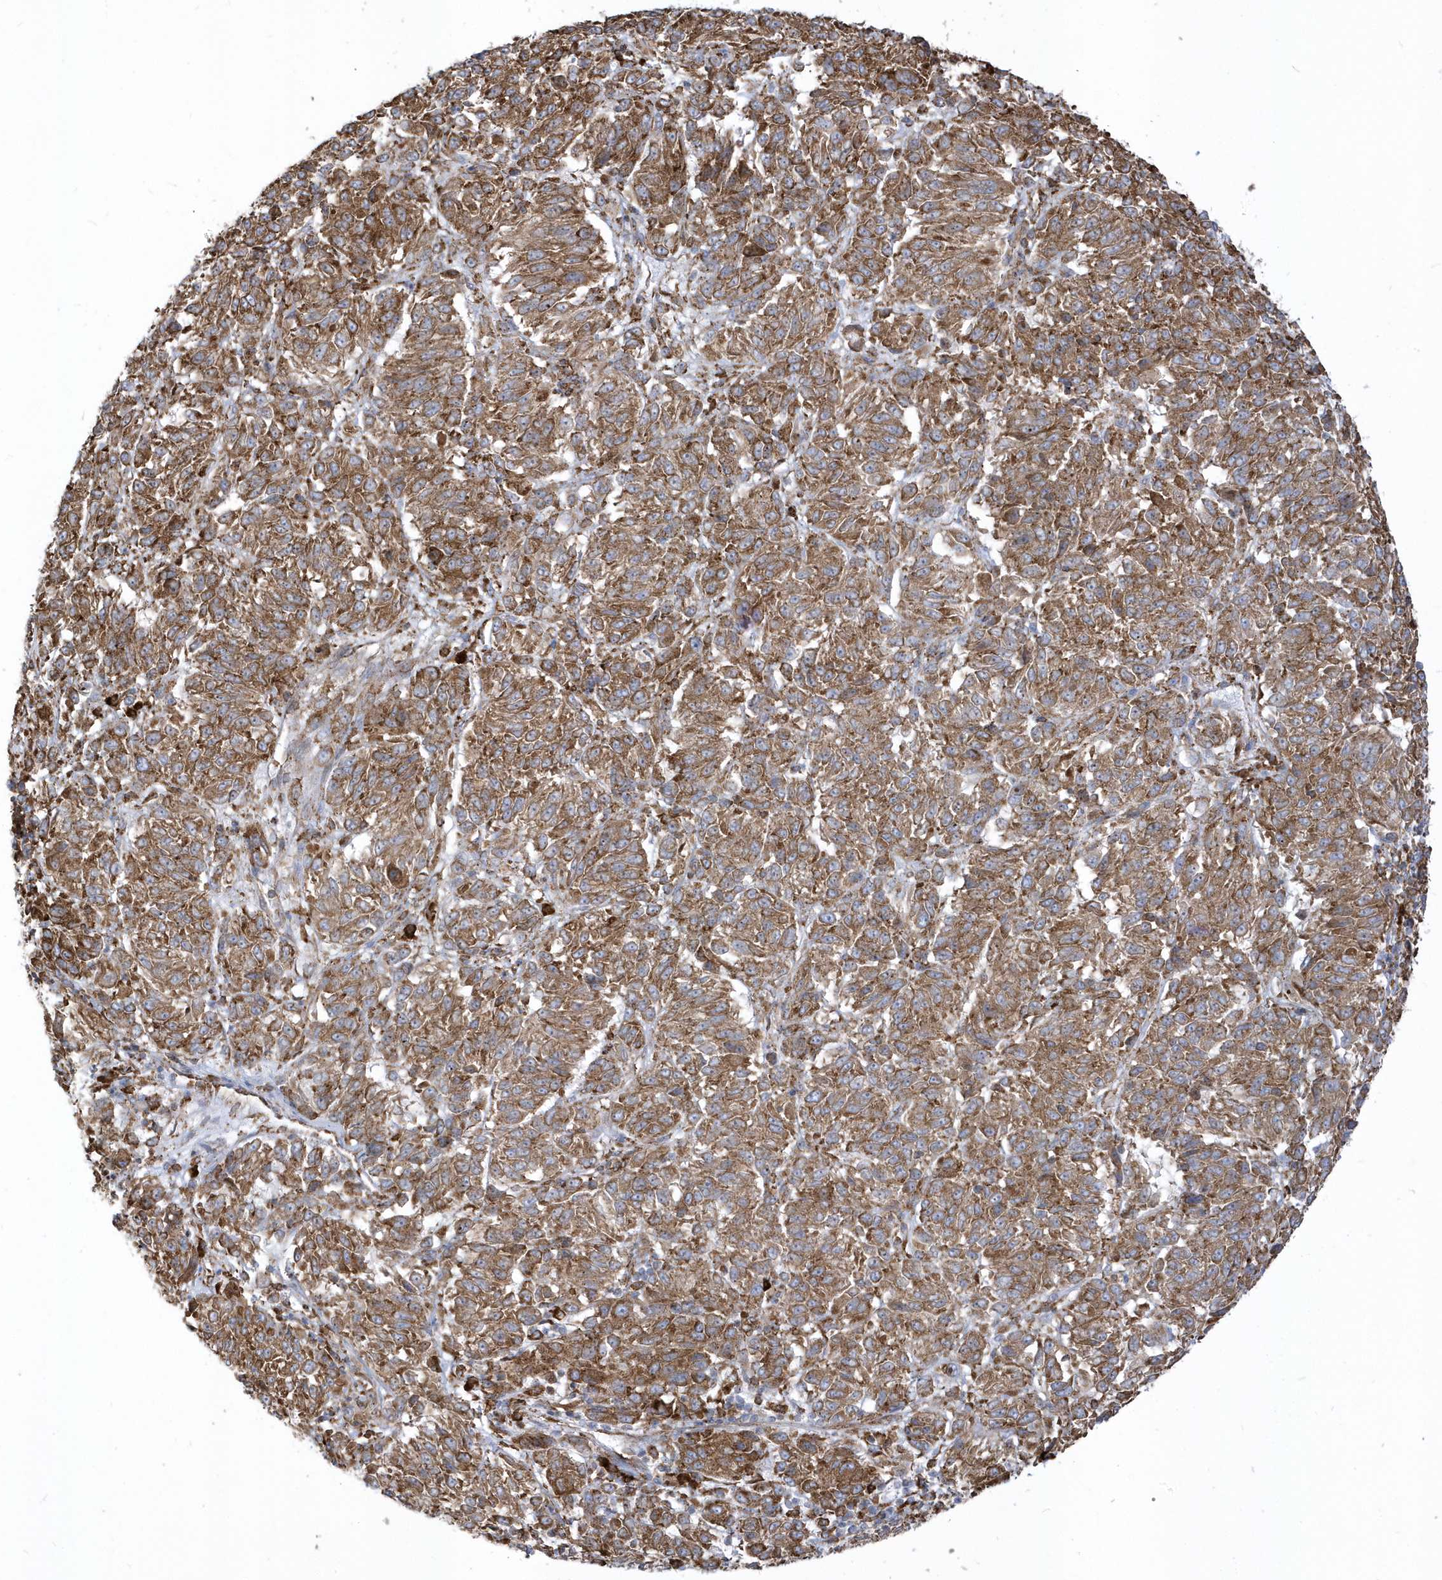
{"staining": {"intensity": "strong", "quantity": ">75%", "location": "cytoplasmic/membranous"}, "tissue": "melanoma", "cell_type": "Tumor cells", "image_type": "cancer", "snomed": [{"axis": "morphology", "description": "Malignant melanoma, Metastatic site"}, {"axis": "topography", "description": "Lung"}], "caption": "Human malignant melanoma (metastatic site) stained with a protein marker demonstrates strong staining in tumor cells.", "gene": "PDIA6", "patient": {"sex": "male", "age": 64}}